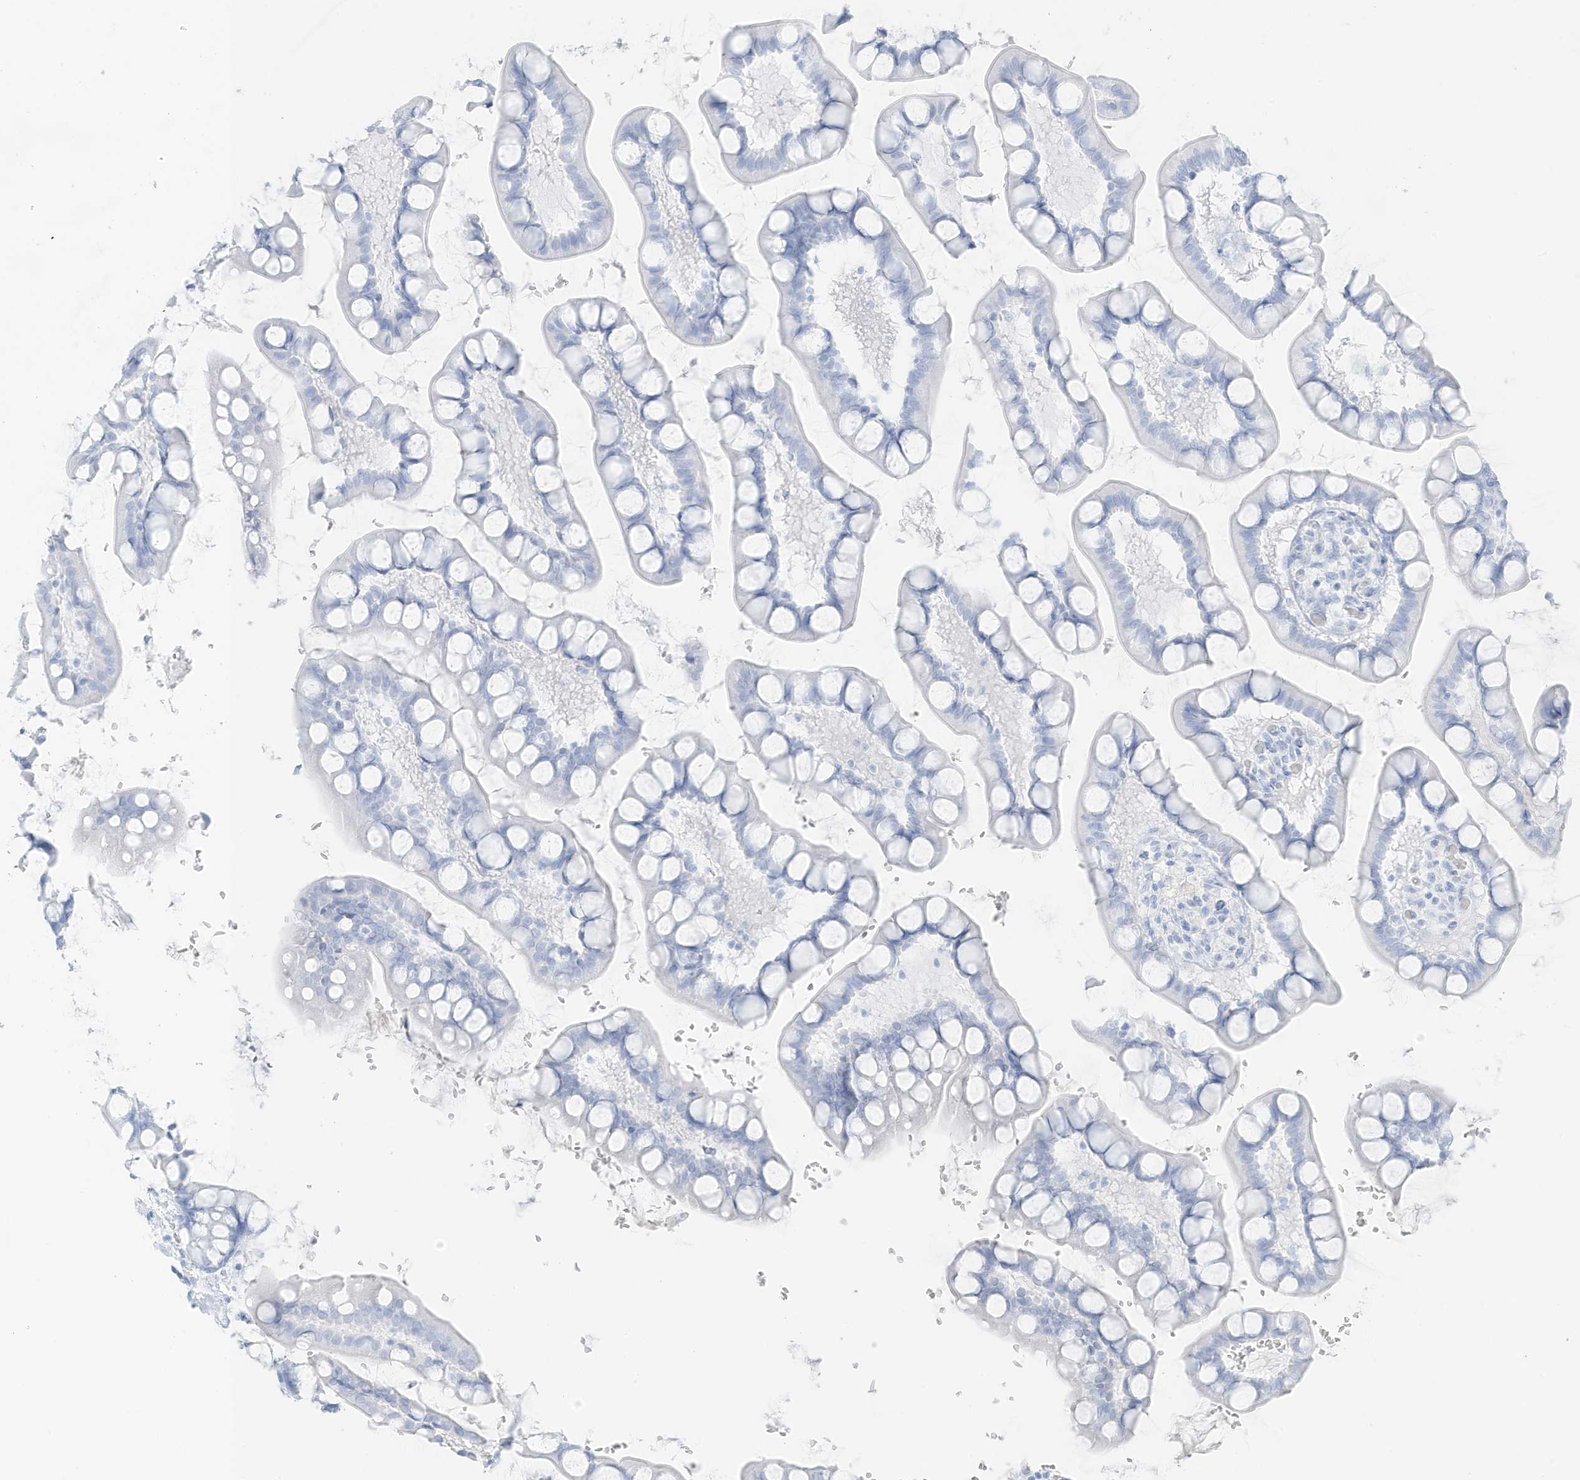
{"staining": {"intensity": "negative", "quantity": "none", "location": "none"}, "tissue": "small intestine", "cell_type": "Glandular cells", "image_type": "normal", "snomed": [{"axis": "morphology", "description": "Normal tissue, NOS"}, {"axis": "topography", "description": "Small intestine"}], "caption": "Glandular cells show no significant protein staining in unremarkable small intestine.", "gene": "SLC22A13", "patient": {"sex": "male", "age": 52}}